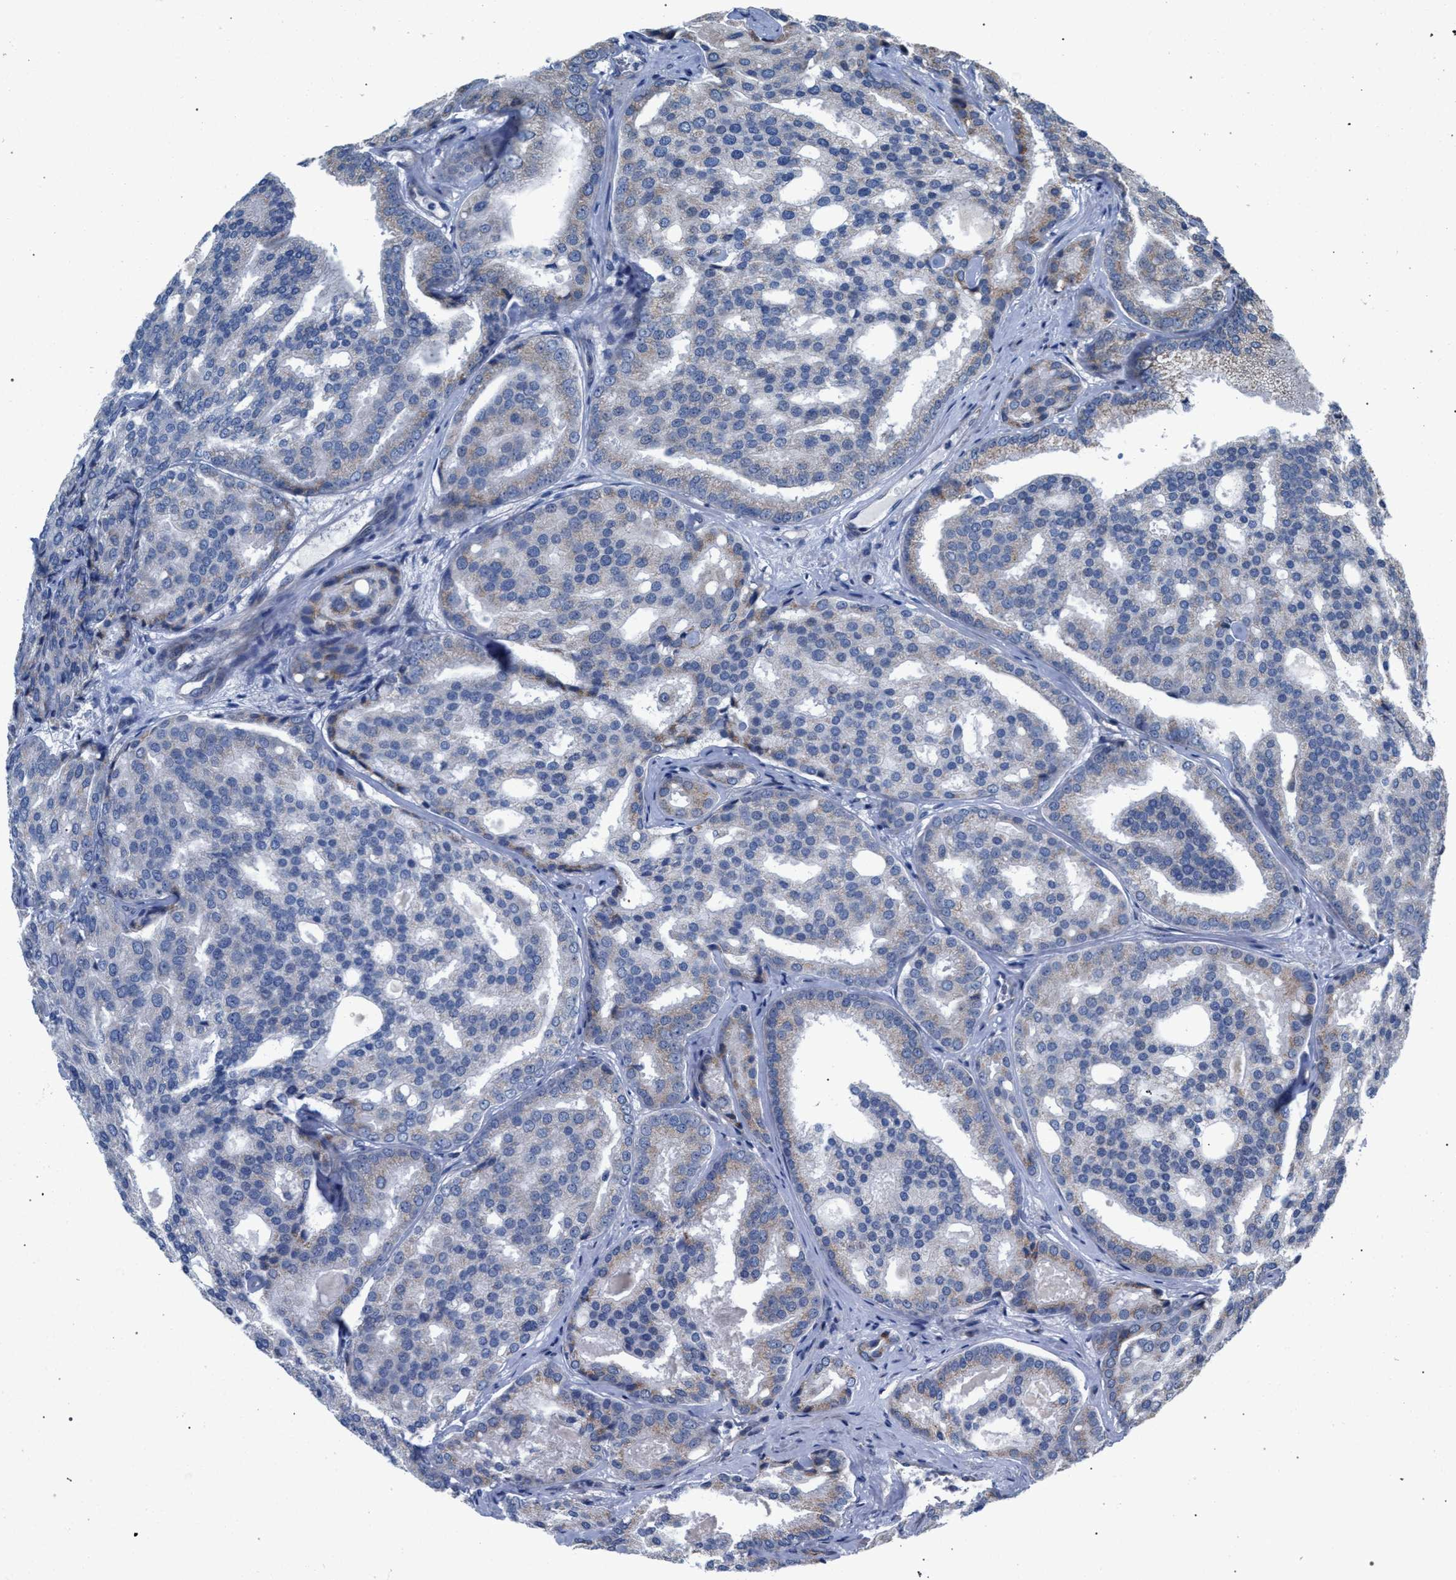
{"staining": {"intensity": "weak", "quantity": "<25%", "location": "cytoplasmic/membranous"}, "tissue": "prostate cancer", "cell_type": "Tumor cells", "image_type": "cancer", "snomed": [{"axis": "morphology", "description": "Adenocarcinoma, High grade"}, {"axis": "topography", "description": "Prostate"}], "caption": "Immunohistochemistry photomicrograph of high-grade adenocarcinoma (prostate) stained for a protein (brown), which shows no expression in tumor cells.", "gene": "RNF135", "patient": {"sex": "male", "age": 64}}